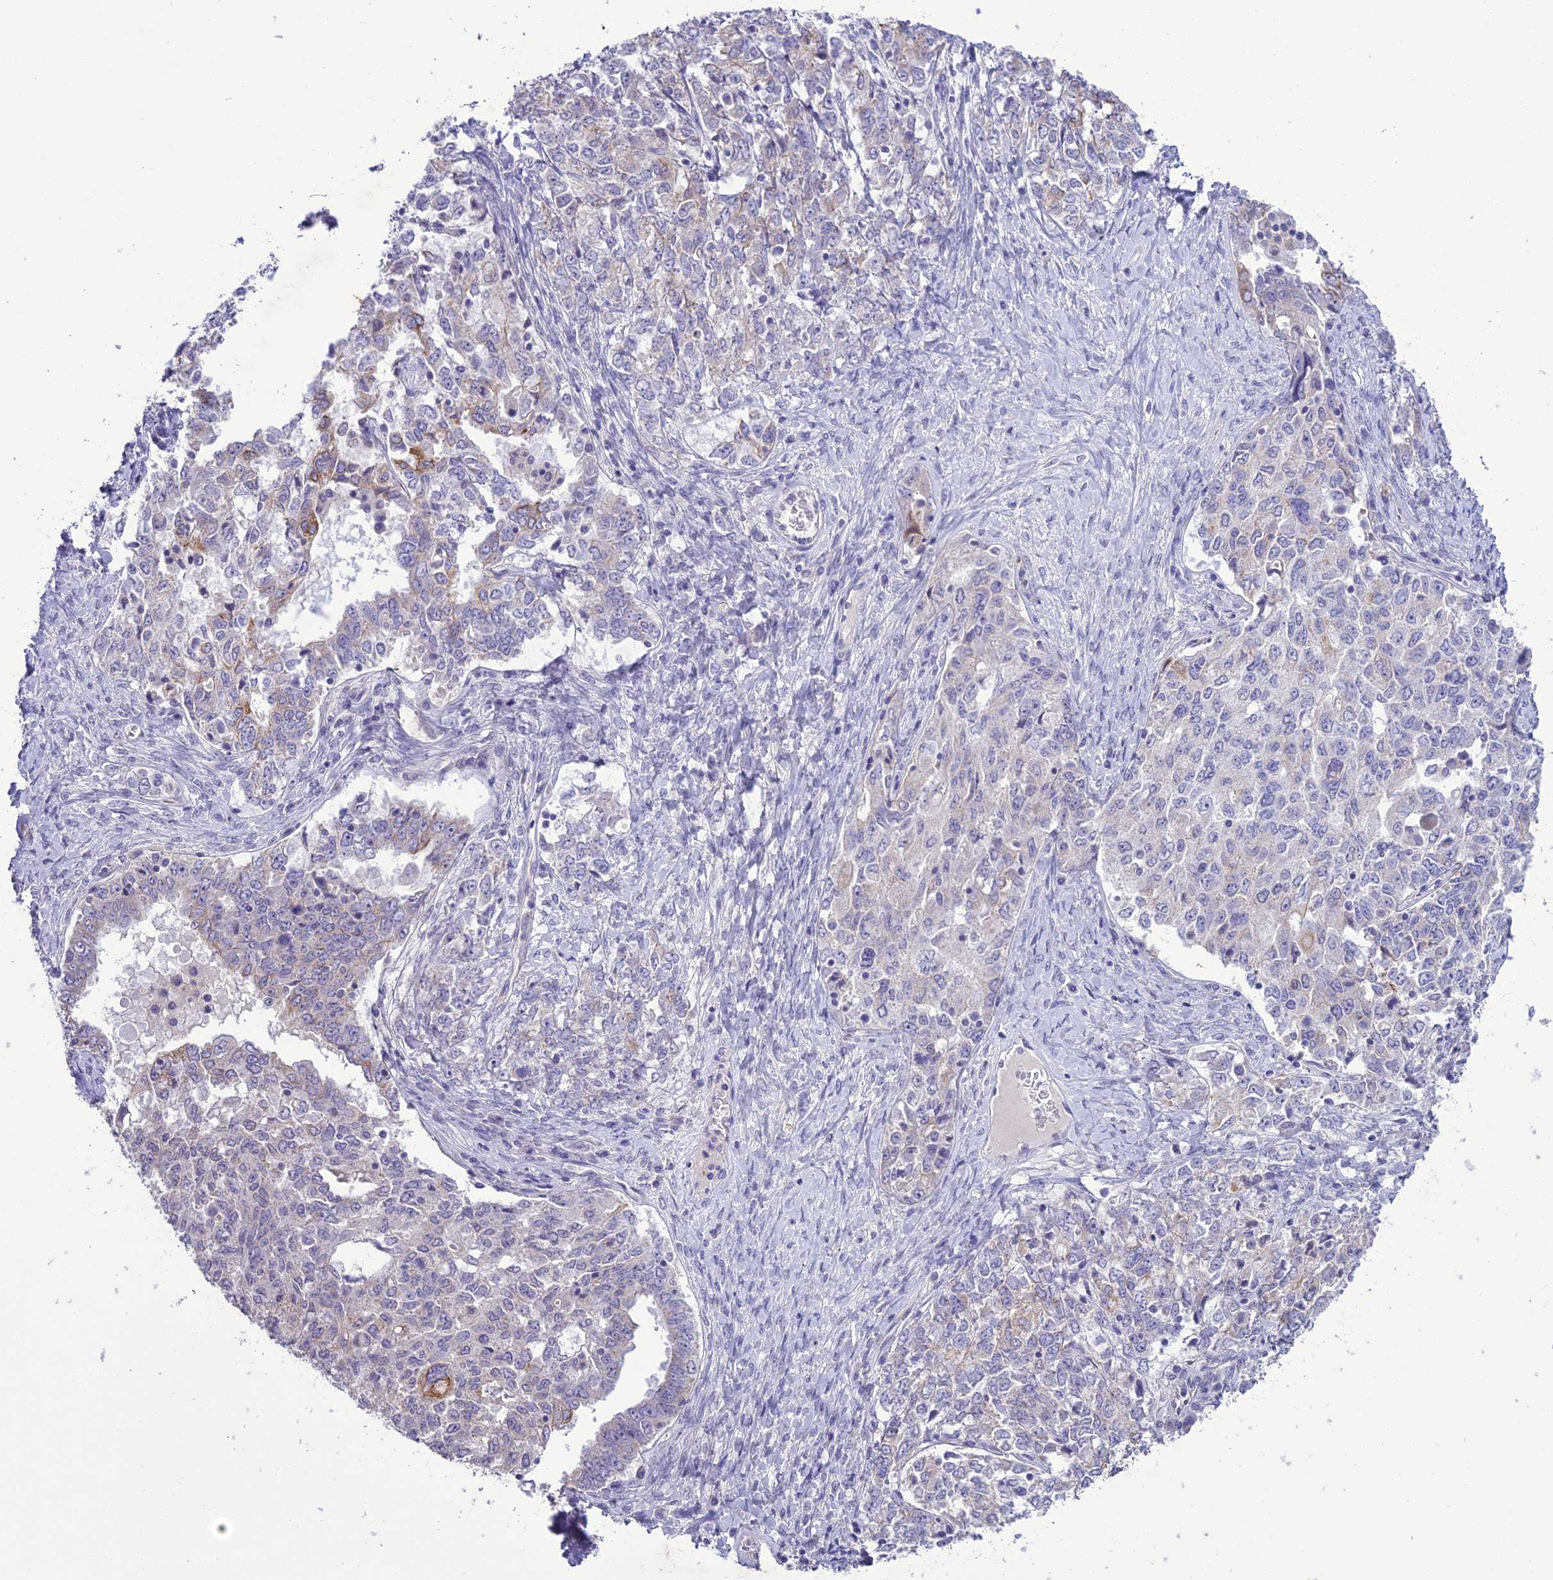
{"staining": {"intensity": "moderate", "quantity": "<25%", "location": "cytoplasmic/membranous"}, "tissue": "ovarian cancer", "cell_type": "Tumor cells", "image_type": "cancer", "snomed": [{"axis": "morphology", "description": "Carcinoma, endometroid"}, {"axis": "topography", "description": "Ovary"}], "caption": "A brown stain shows moderate cytoplasmic/membranous expression of a protein in ovarian cancer tumor cells.", "gene": "SCRT1", "patient": {"sex": "female", "age": 62}}